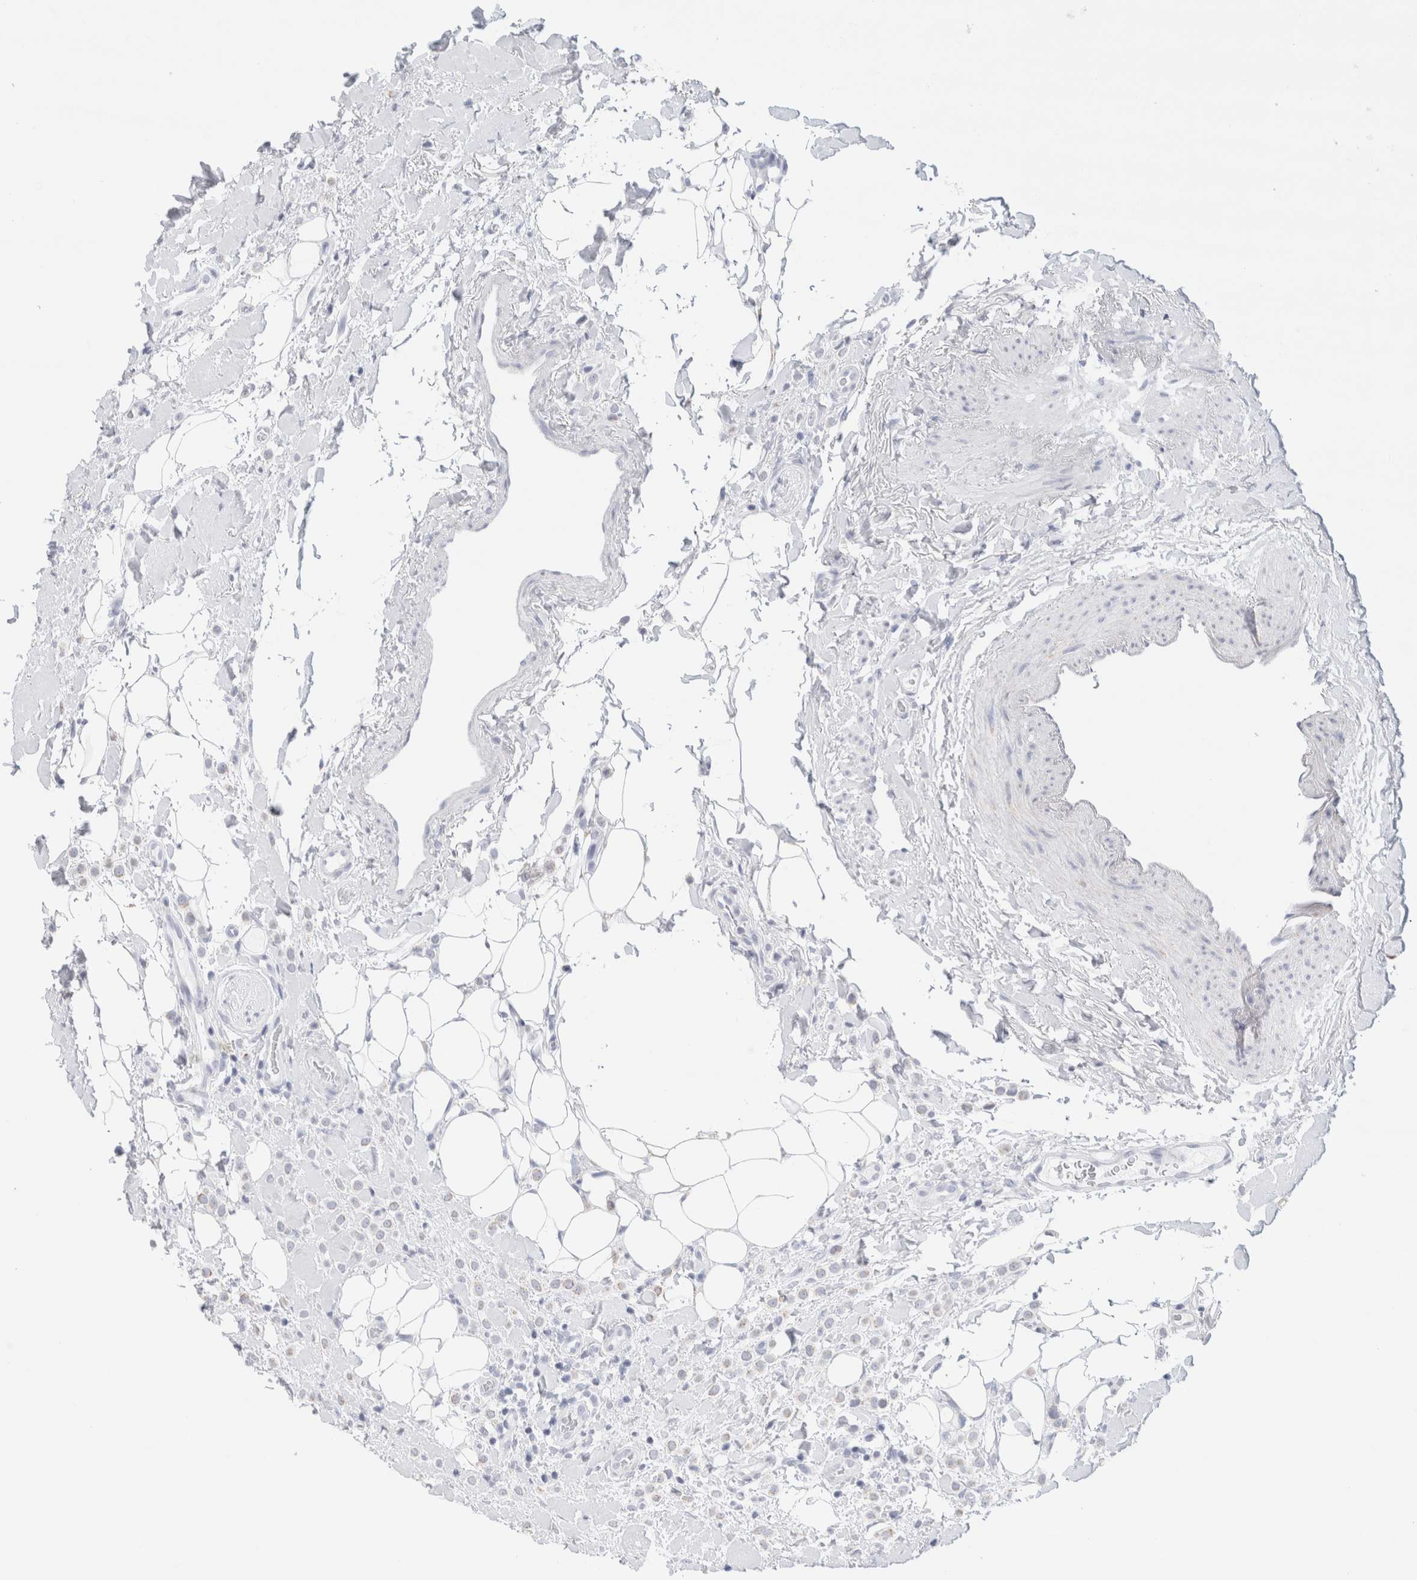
{"staining": {"intensity": "negative", "quantity": "none", "location": "none"}, "tissue": "breast cancer", "cell_type": "Tumor cells", "image_type": "cancer", "snomed": [{"axis": "morphology", "description": "Normal tissue, NOS"}, {"axis": "morphology", "description": "Lobular carcinoma"}, {"axis": "topography", "description": "Breast"}], "caption": "Immunohistochemistry (IHC) of human lobular carcinoma (breast) displays no positivity in tumor cells.", "gene": "ECHDC2", "patient": {"sex": "female", "age": 50}}